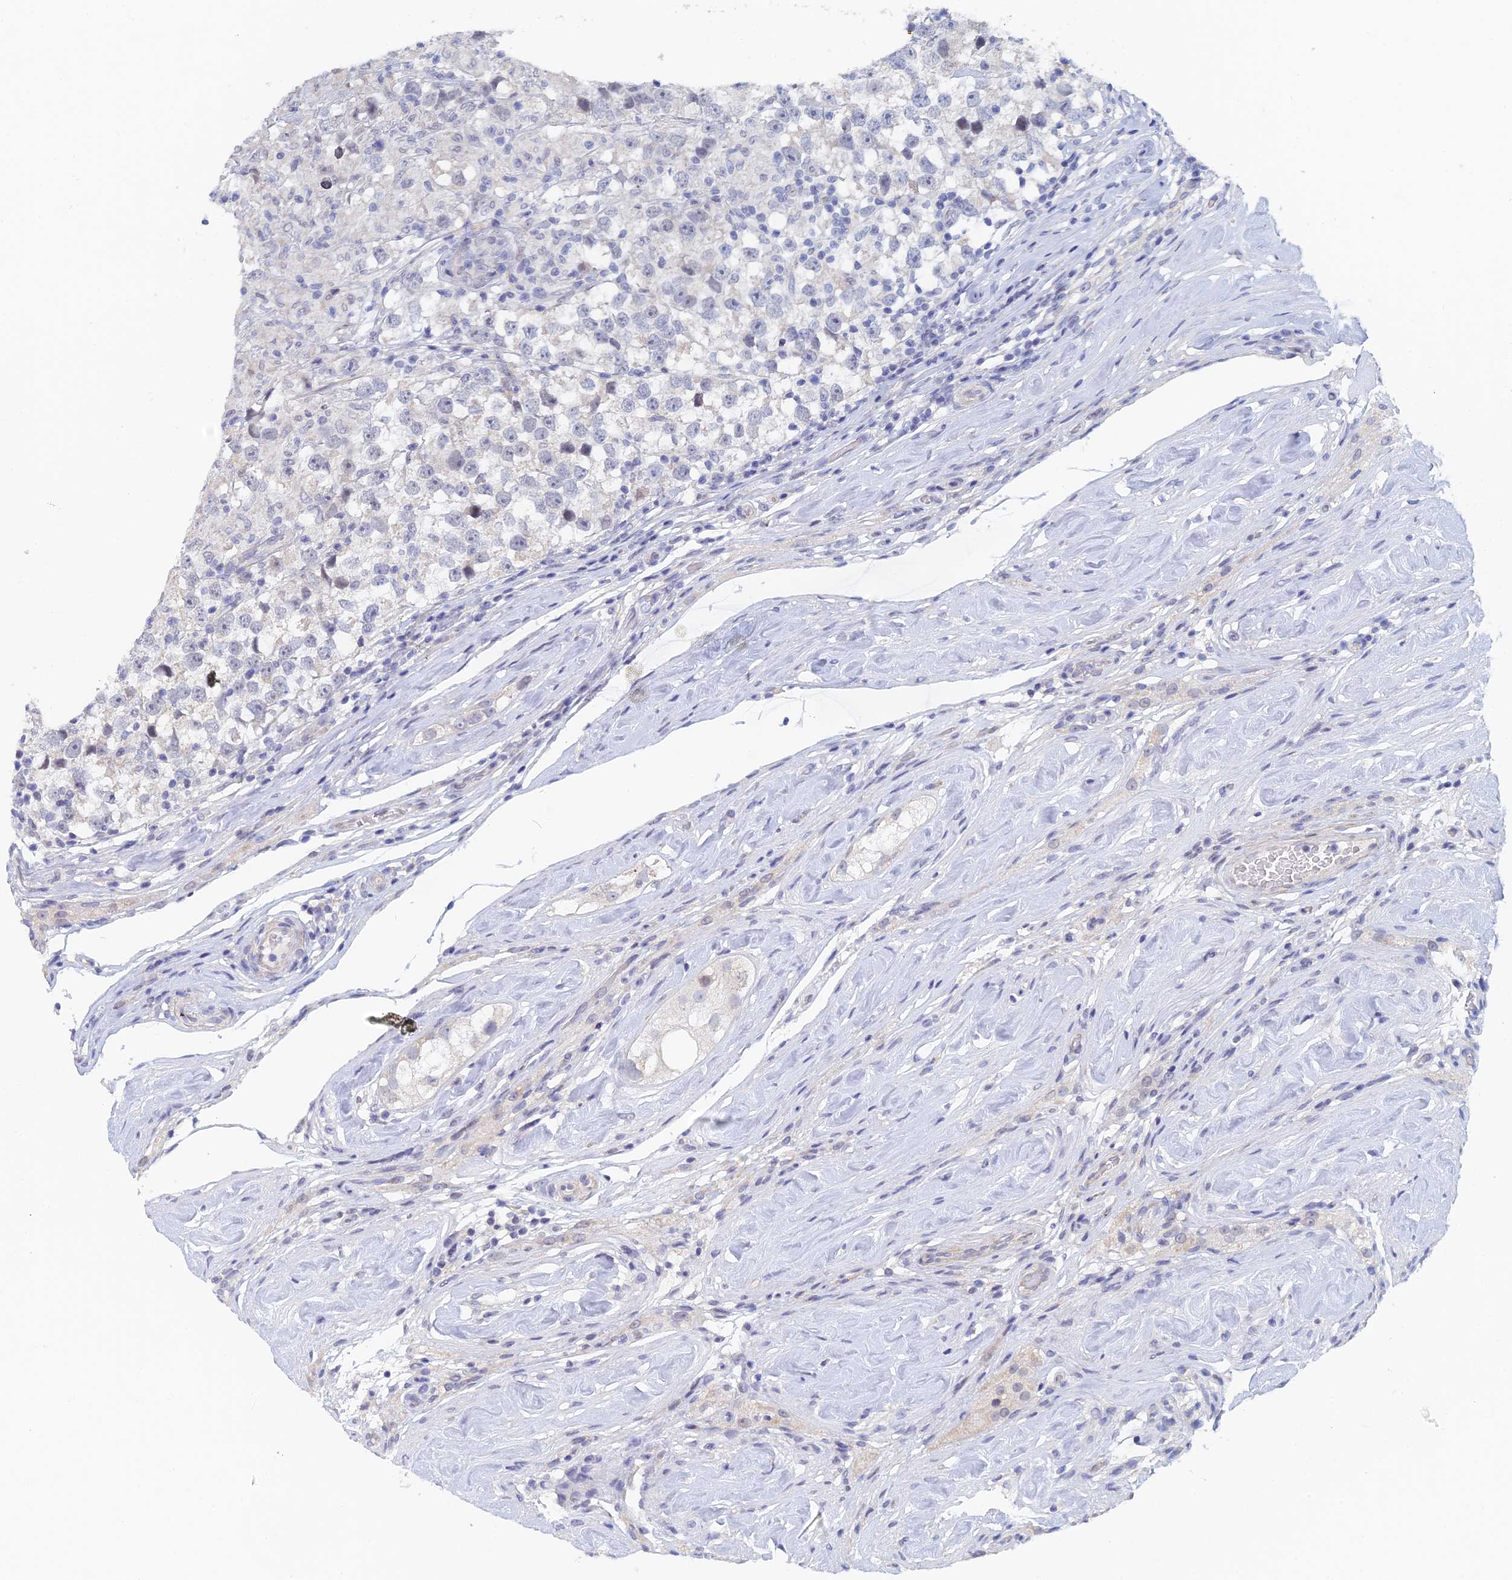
{"staining": {"intensity": "negative", "quantity": "none", "location": "none"}, "tissue": "testis cancer", "cell_type": "Tumor cells", "image_type": "cancer", "snomed": [{"axis": "morphology", "description": "Seminoma, NOS"}, {"axis": "topography", "description": "Testis"}], "caption": "Tumor cells are negative for protein expression in human seminoma (testis).", "gene": "GMNC", "patient": {"sex": "male", "age": 46}}